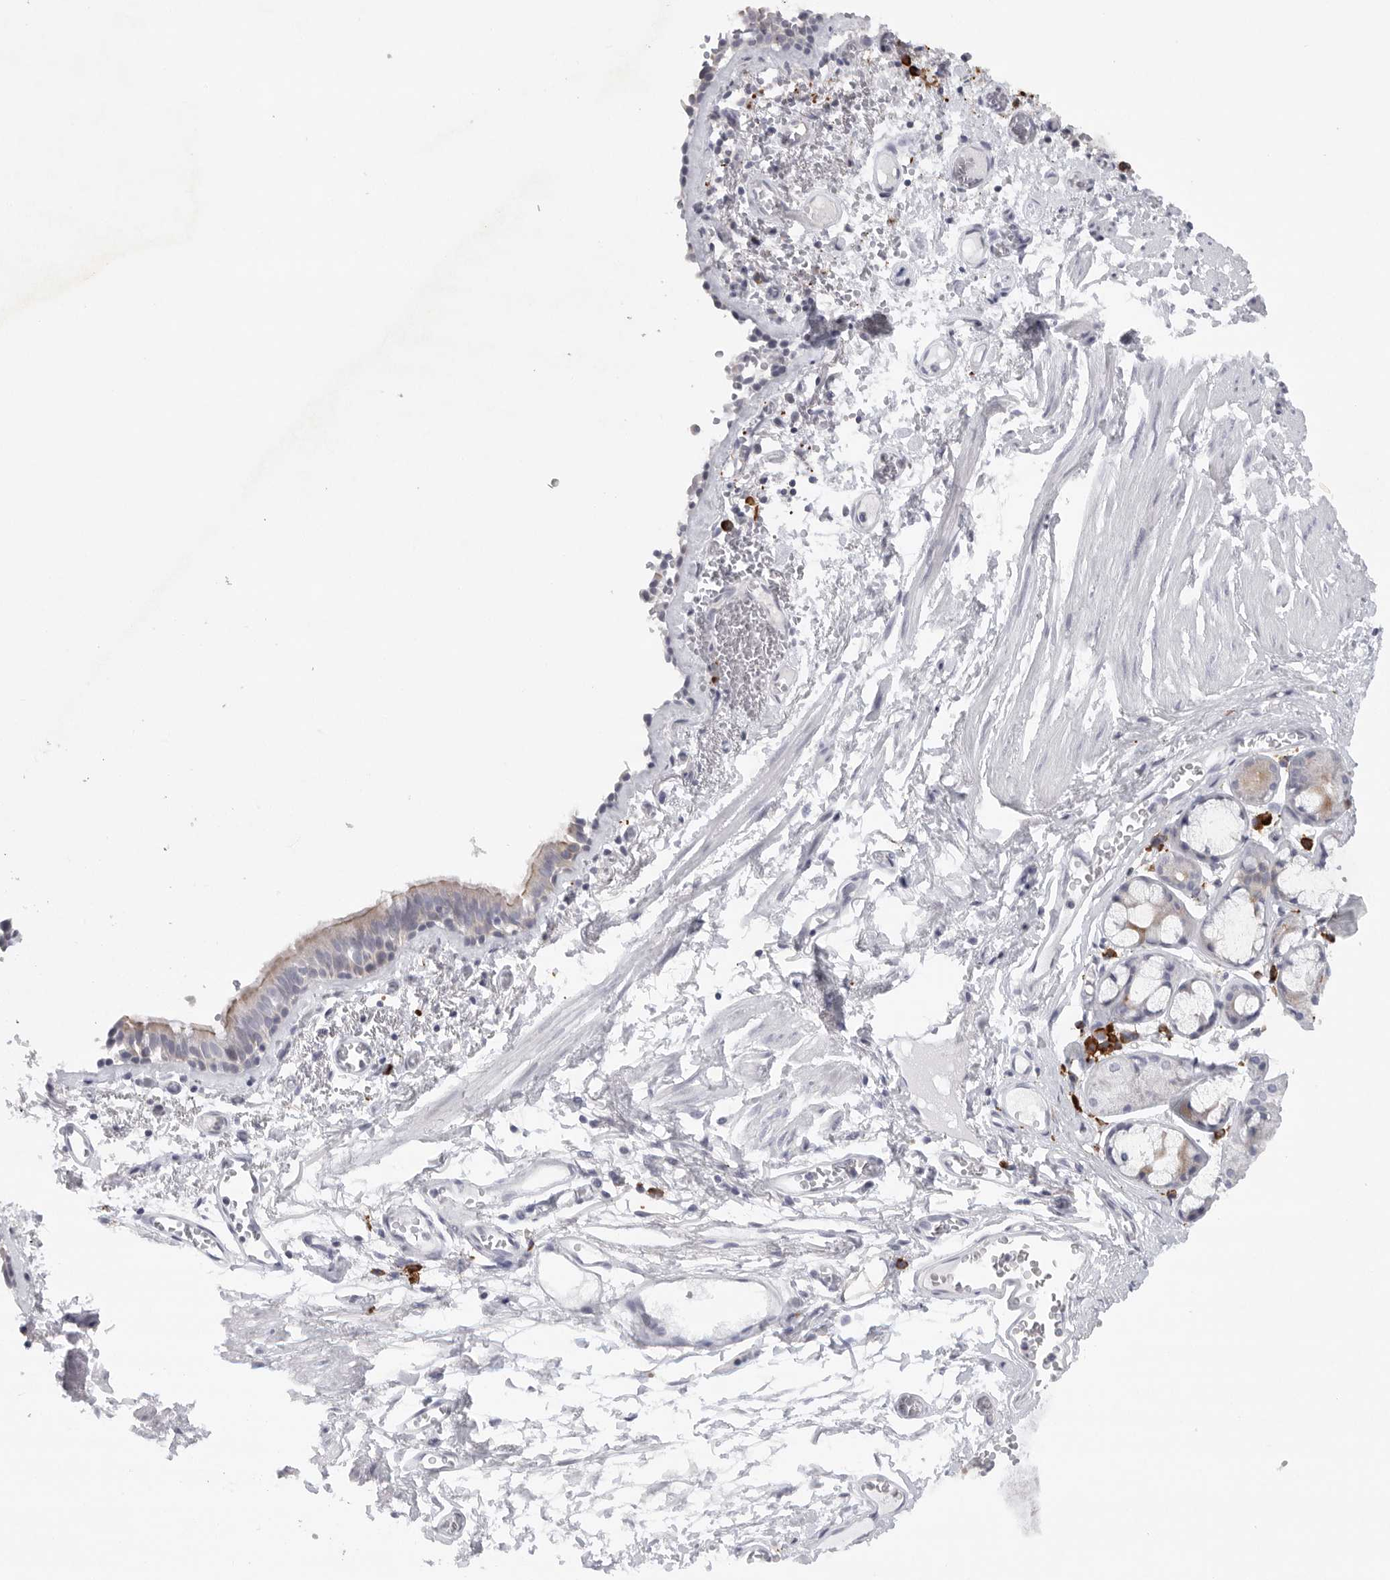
{"staining": {"intensity": "weak", "quantity": ">75%", "location": "cytoplasmic/membranous"}, "tissue": "bronchus", "cell_type": "Respiratory epithelial cells", "image_type": "normal", "snomed": [{"axis": "morphology", "description": "Normal tissue, NOS"}, {"axis": "topography", "description": "Bronchus"}, {"axis": "topography", "description": "Lung"}], "caption": "A low amount of weak cytoplasmic/membranous expression is appreciated in about >75% of respiratory epithelial cells in normal bronchus. (DAB (3,3'-diaminobenzidine) IHC with brightfield microscopy, high magnification).", "gene": "TMEM69", "patient": {"sex": "male", "age": 56}}